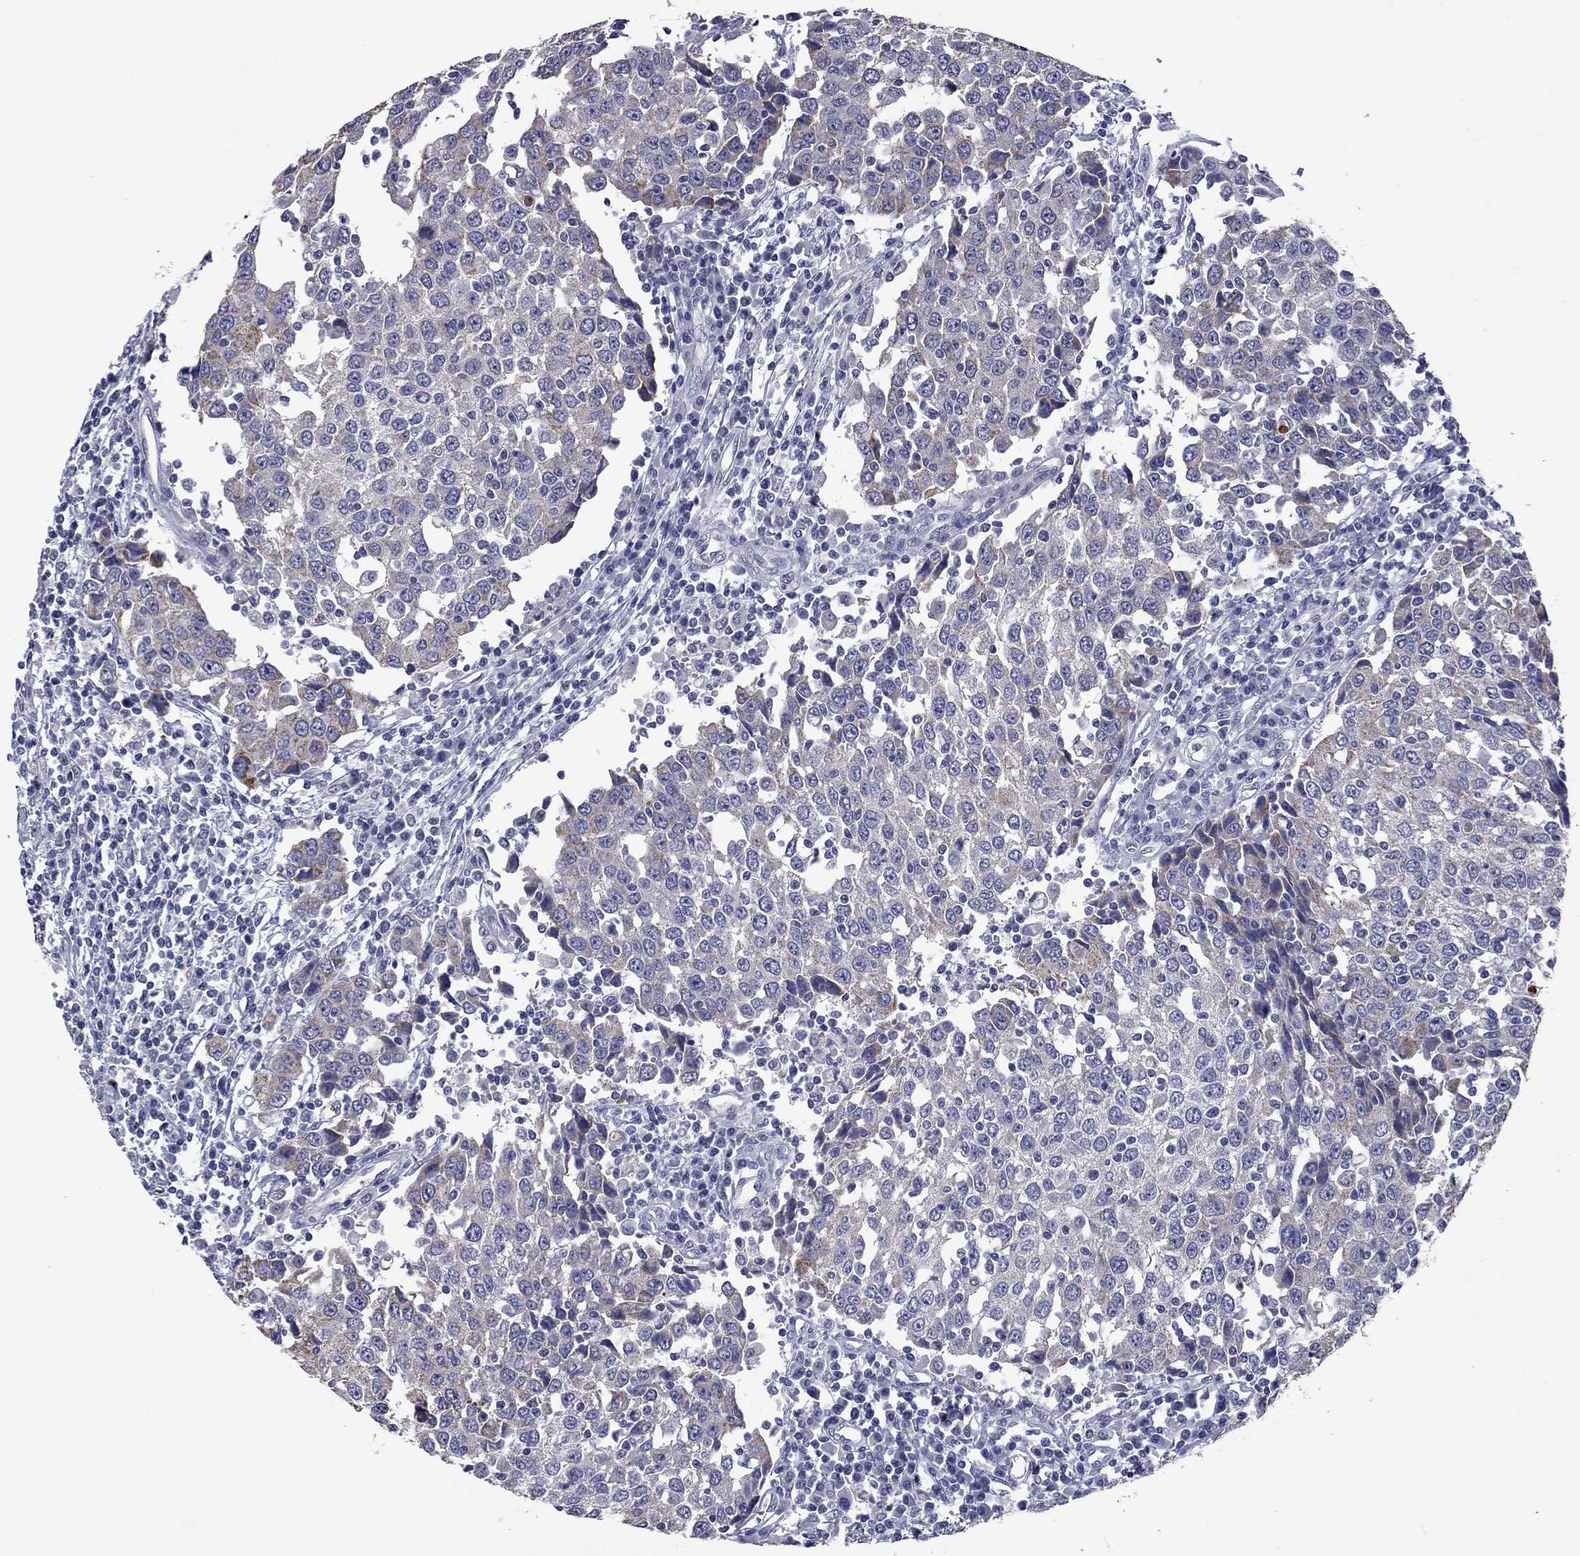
{"staining": {"intensity": "moderate", "quantity": "25%-75%", "location": "cytoplasmic/membranous"}, "tissue": "urothelial cancer", "cell_type": "Tumor cells", "image_type": "cancer", "snomed": [{"axis": "morphology", "description": "Urothelial carcinoma, High grade"}, {"axis": "topography", "description": "Urinary bladder"}], "caption": "Immunohistochemistry (DAB) staining of urothelial cancer demonstrates moderate cytoplasmic/membranous protein expression in approximately 25%-75% of tumor cells.", "gene": "SHOC2", "patient": {"sex": "female", "age": 85}}